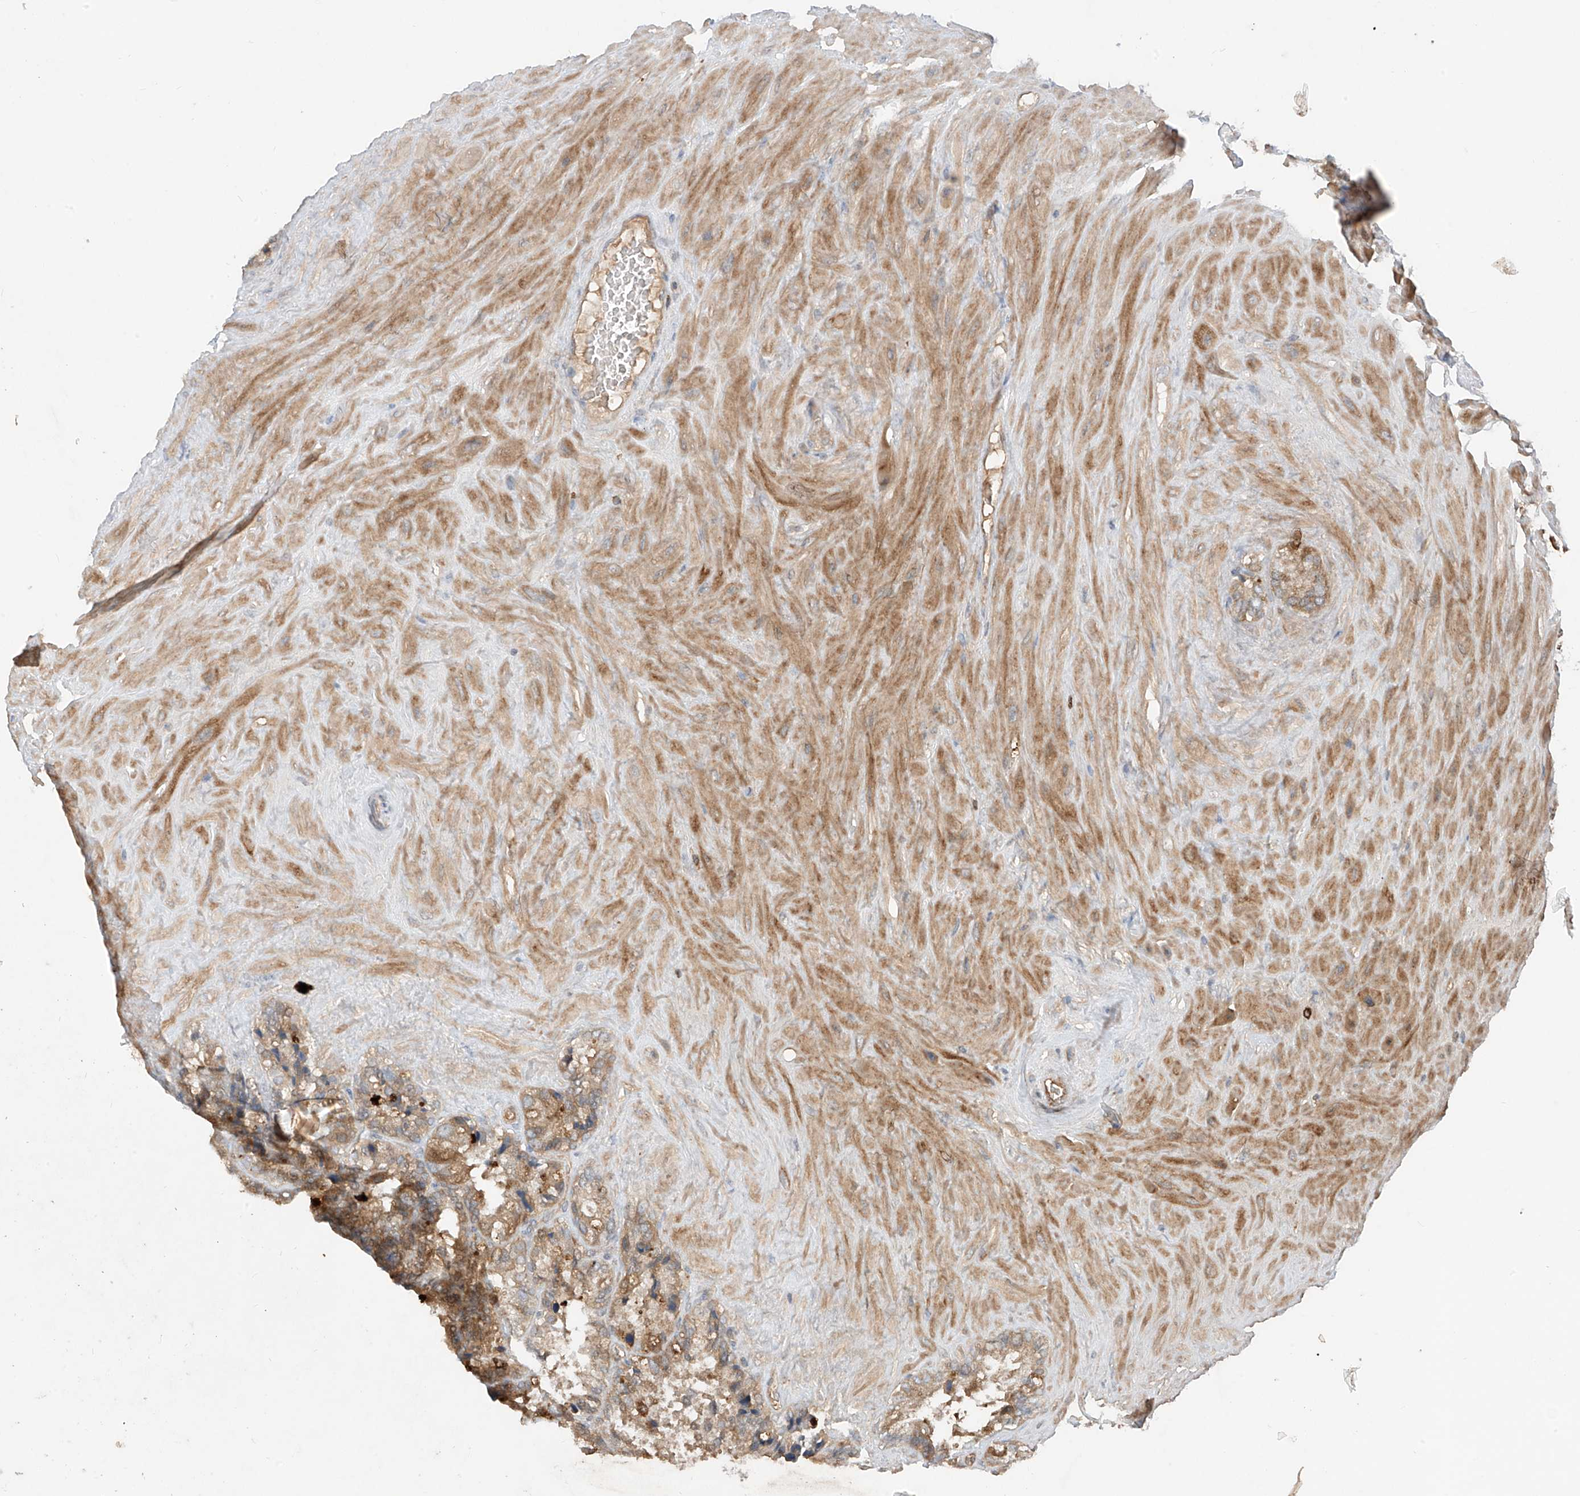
{"staining": {"intensity": "moderate", "quantity": "25%-75%", "location": "cytoplasmic/membranous"}, "tissue": "seminal vesicle", "cell_type": "Glandular cells", "image_type": "normal", "snomed": [{"axis": "morphology", "description": "Normal tissue, NOS"}, {"axis": "topography", "description": "Prostate"}, {"axis": "topography", "description": "Seminal veicle"}], "caption": "Immunohistochemical staining of normal human seminal vesicle reveals moderate cytoplasmic/membranous protein staining in approximately 25%-75% of glandular cells.", "gene": "CACNA2D4", "patient": {"sex": "male", "age": 68}}